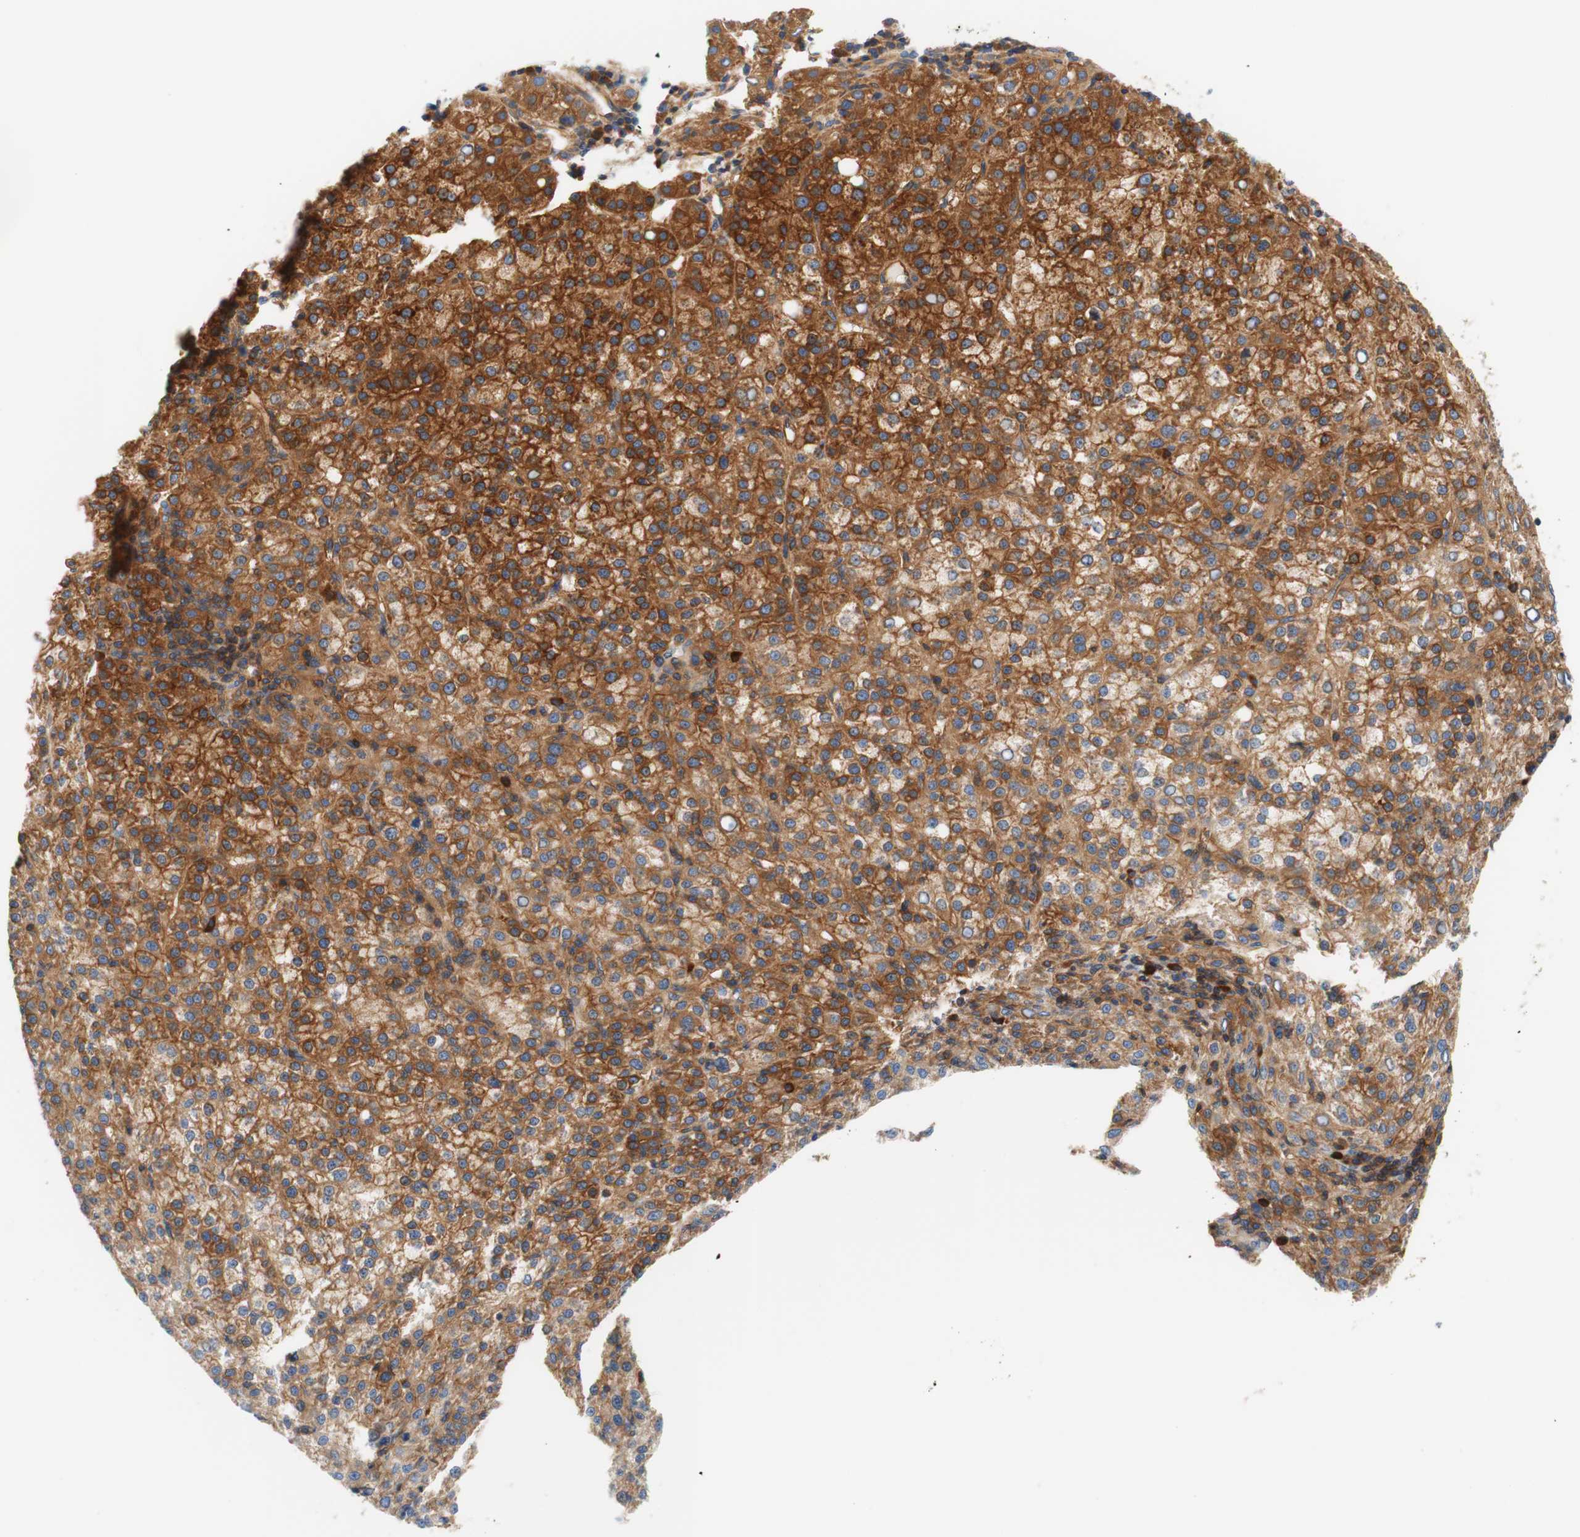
{"staining": {"intensity": "moderate", "quantity": ">75%", "location": "cytoplasmic/membranous"}, "tissue": "liver cancer", "cell_type": "Tumor cells", "image_type": "cancer", "snomed": [{"axis": "morphology", "description": "Carcinoma, Hepatocellular, NOS"}, {"axis": "topography", "description": "Liver"}], "caption": "Immunohistochemistry (DAB) staining of liver cancer (hepatocellular carcinoma) displays moderate cytoplasmic/membranous protein expression in approximately >75% of tumor cells.", "gene": "STOM", "patient": {"sex": "female", "age": 58}}